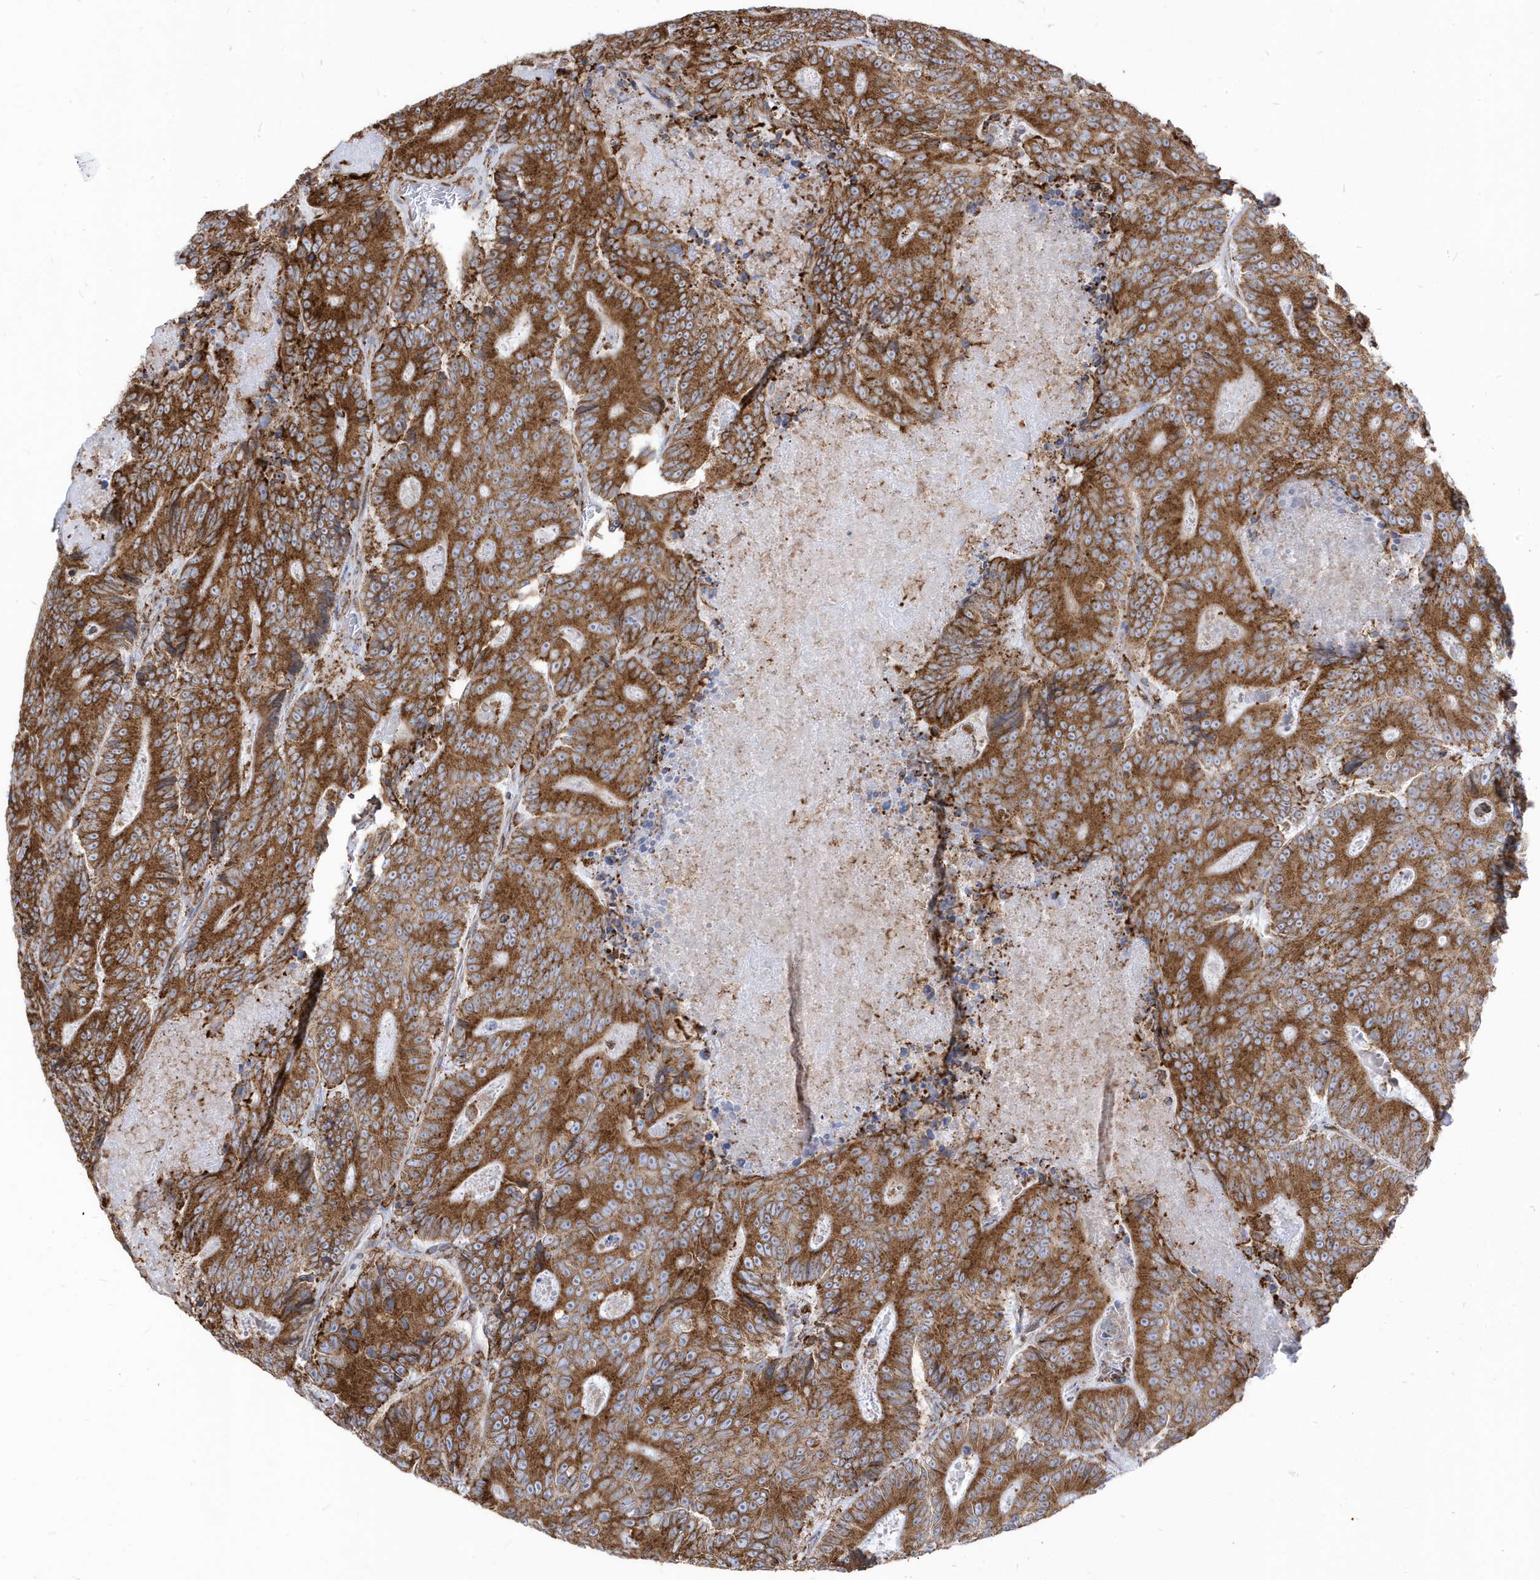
{"staining": {"intensity": "strong", "quantity": ">75%", "location": "cytoplasmic/membranous"}, "tissue": "colorectal cancer", "cell_type": "Tumor cells", "image_type": "cancer", "snomed": [{"axis": "morphology", "description": "Adenocarcinoma, NOS"}, {"axis": "topography", "description": "Colon"}], "caption": "Adenocarcinoma (colorectal) was stained to show a protein in brown. There is high levels of strong cytoplasmic/membranous positivity in about >75% of tumor cells.", "gene": "PDIA6", "patient": {"sex": "male", "age": 83}}